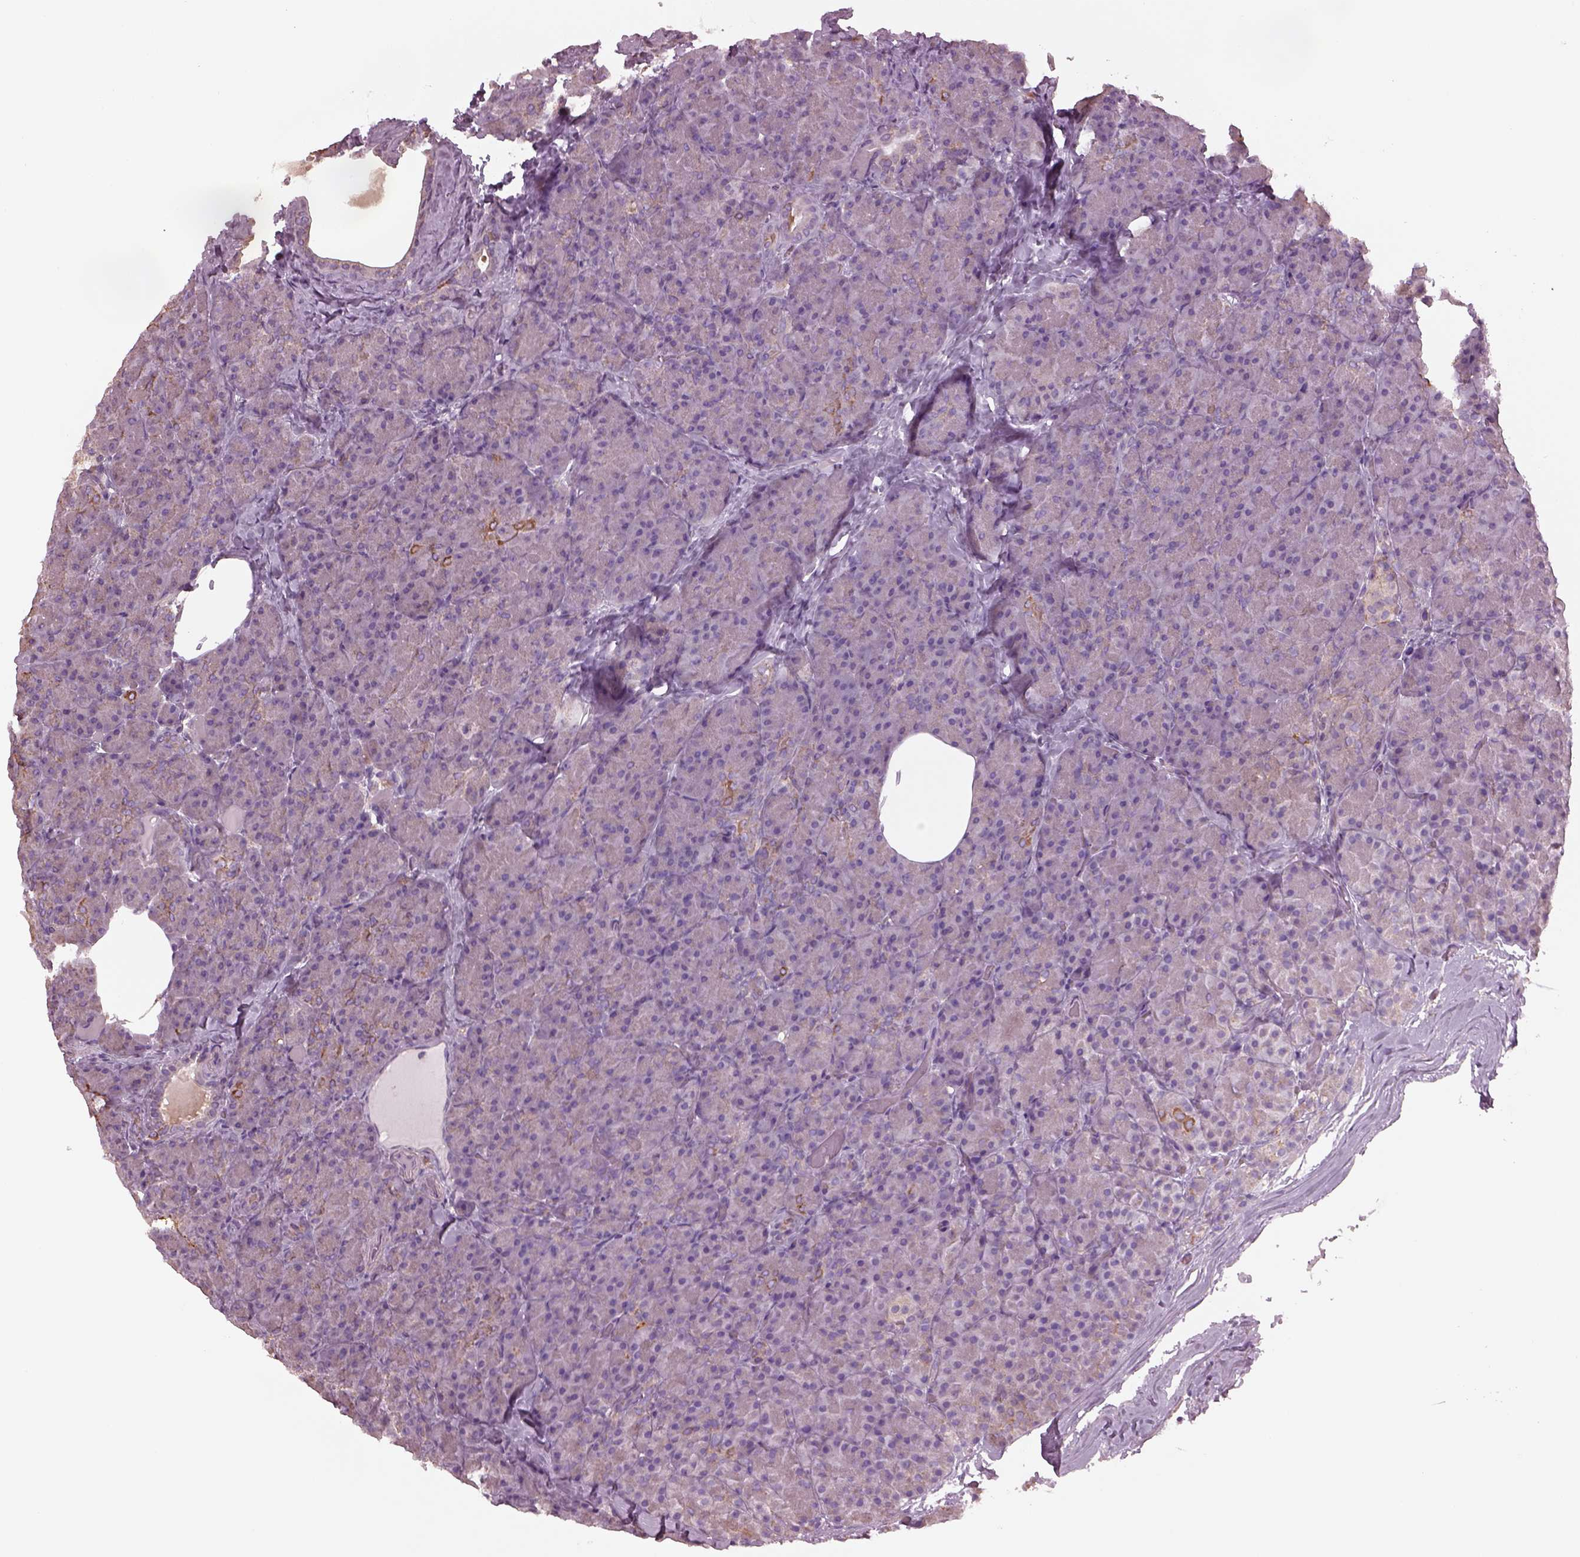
{"staining": {"intensity": "moderate", "quantity": "<25%", "location": "cytoplasmic/membranous"}, "tissue": "pancreas", "cell_type": "Exocrine glandular cells", "image_type": "normal", "snomed": [{"axis": "morphology", "description": "Normal tissue, NOS"}, {"axis": "topography", "description": "Pancreas"}], "caption": "Protein staining of normal pancreas exhibits moderate cytoplasmic/membranous positivity in approximately <25% of exocrine glandular cells. (Brightfield microscopy of DAB IHC at high magnification).", "gene": "SPATA7", "patient": {"sex": "male", "age": 57}}